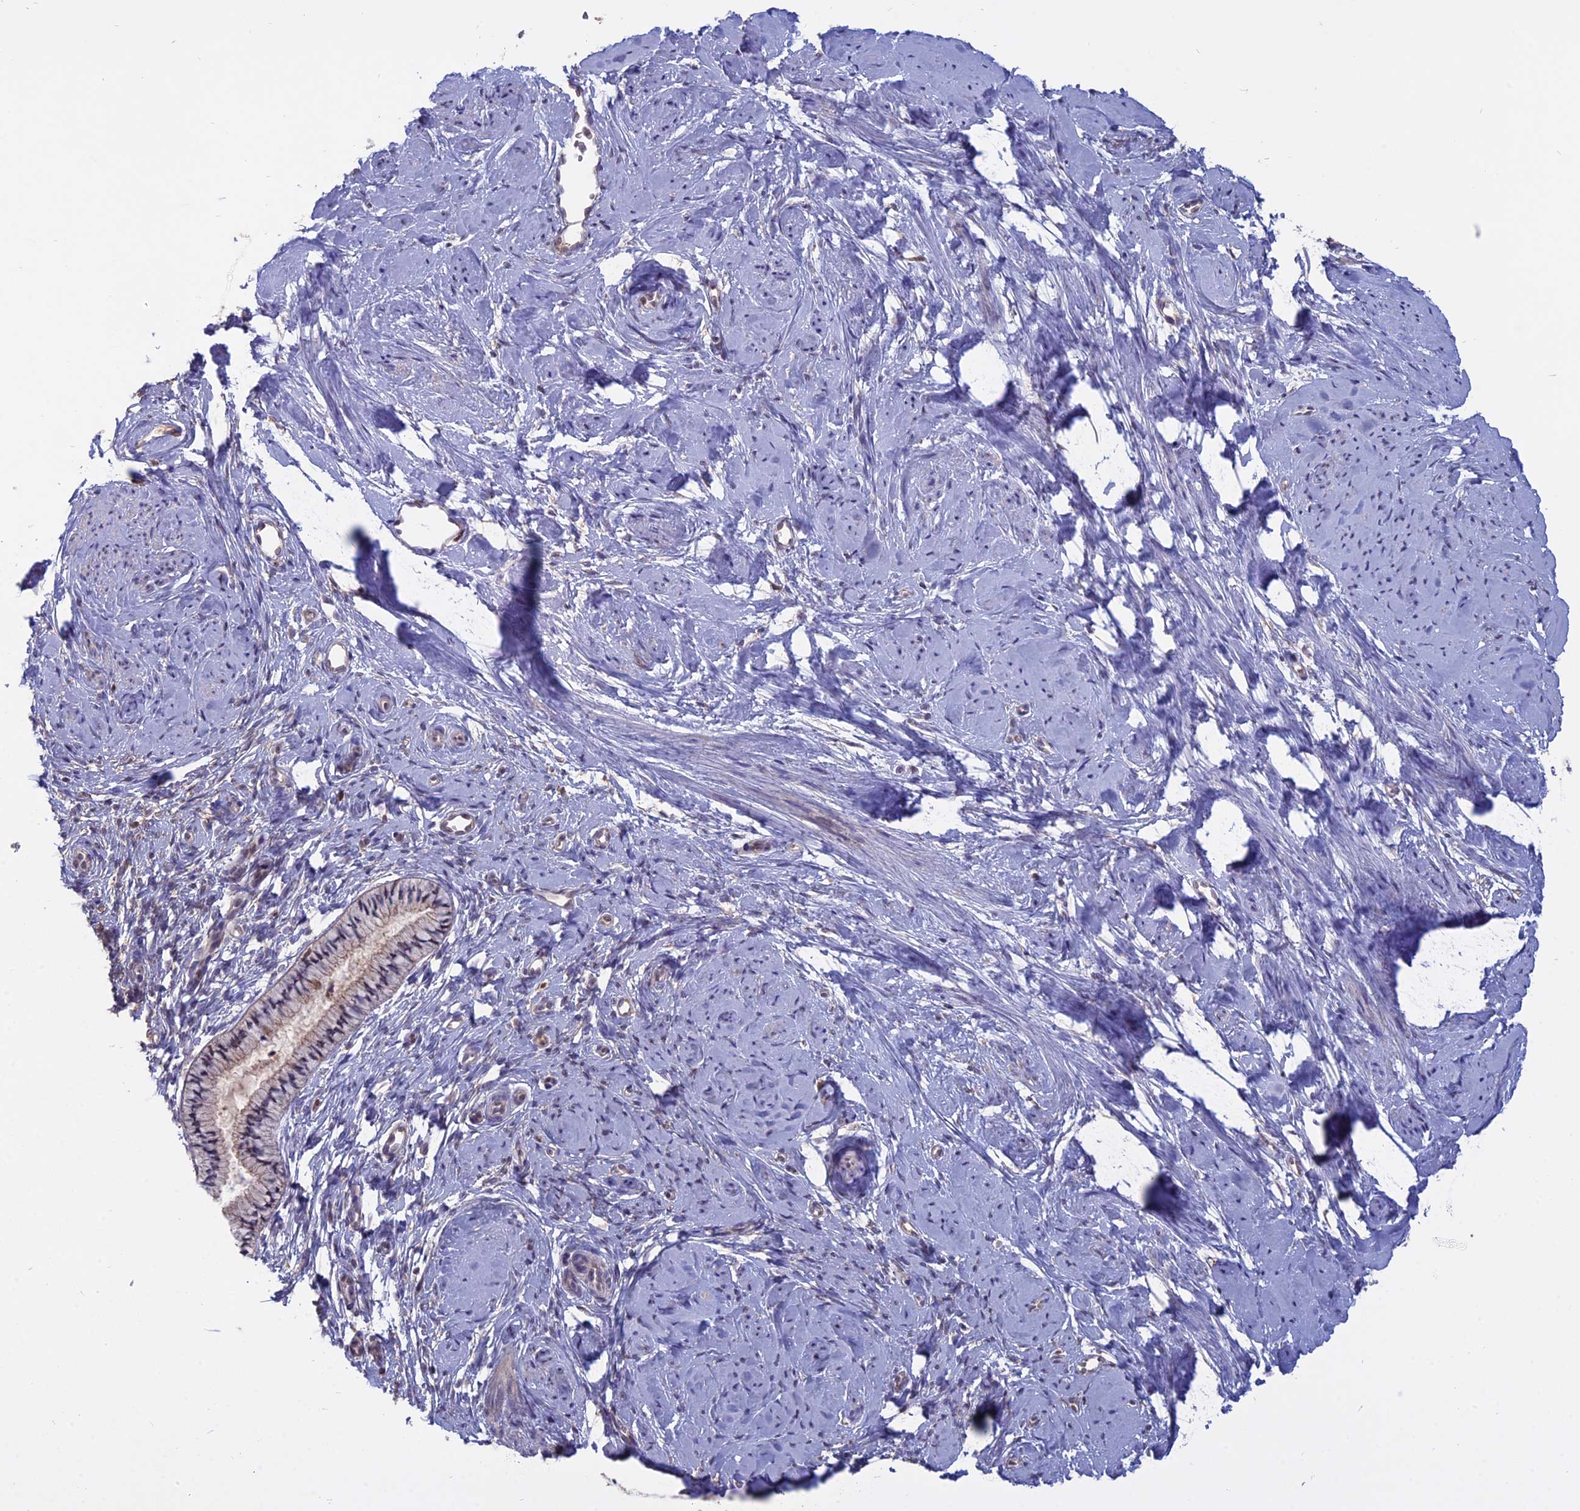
{"staining": {"intensity": "moderate", "quantity": ">75%", "location": "cytoplasmic/membranous"}, "tissue": "cervix", "cell_type": "Glandular cells", "image_type": "normal", "snomed": [{"axis": "morphology", "description": "Normal tissue, NOS"}, {"axis": "topography", "description": "Cervix"}], "caption": "A histopathology image showing moderate cytoplasmic/membranous positivity in about >75% of glandular cells in normal cervix, as visualized by brown immunohistochemical staining.", "gene": "TMEM208", "patient": {"sex": "female", "age": 57}}